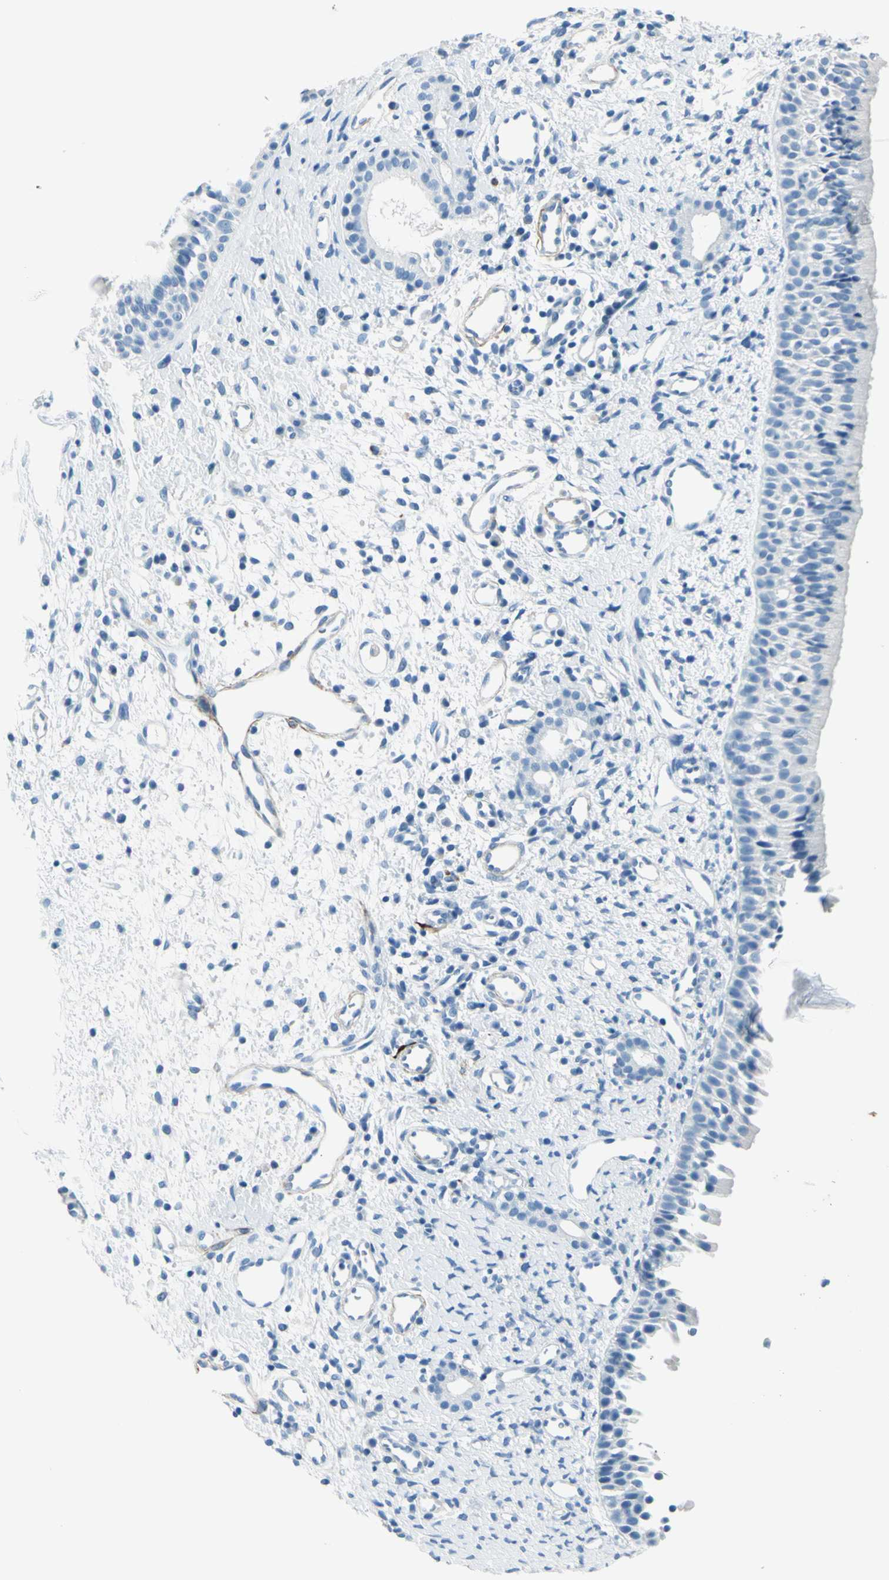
{"staining": {"intensity": "negative", "quantity": "none", "location": "none"}, "tissue": "nasopharynx", "cell_type": "Respiratory epithelial cells", "image_type": "normal", "snomed": [{"axis": "morphology", "description": "Normal tissue, NOS"}, {"axis": "topography", "description": "Nasopharynx"}], "caption": "A high-resolution image shows immunohistochemistry staining of benign nasopharynx, which exhibits no significant expression in respiratory epithelial cells.", "gene": "CDH15", "patient": {"sex": "male", "age": 22}}